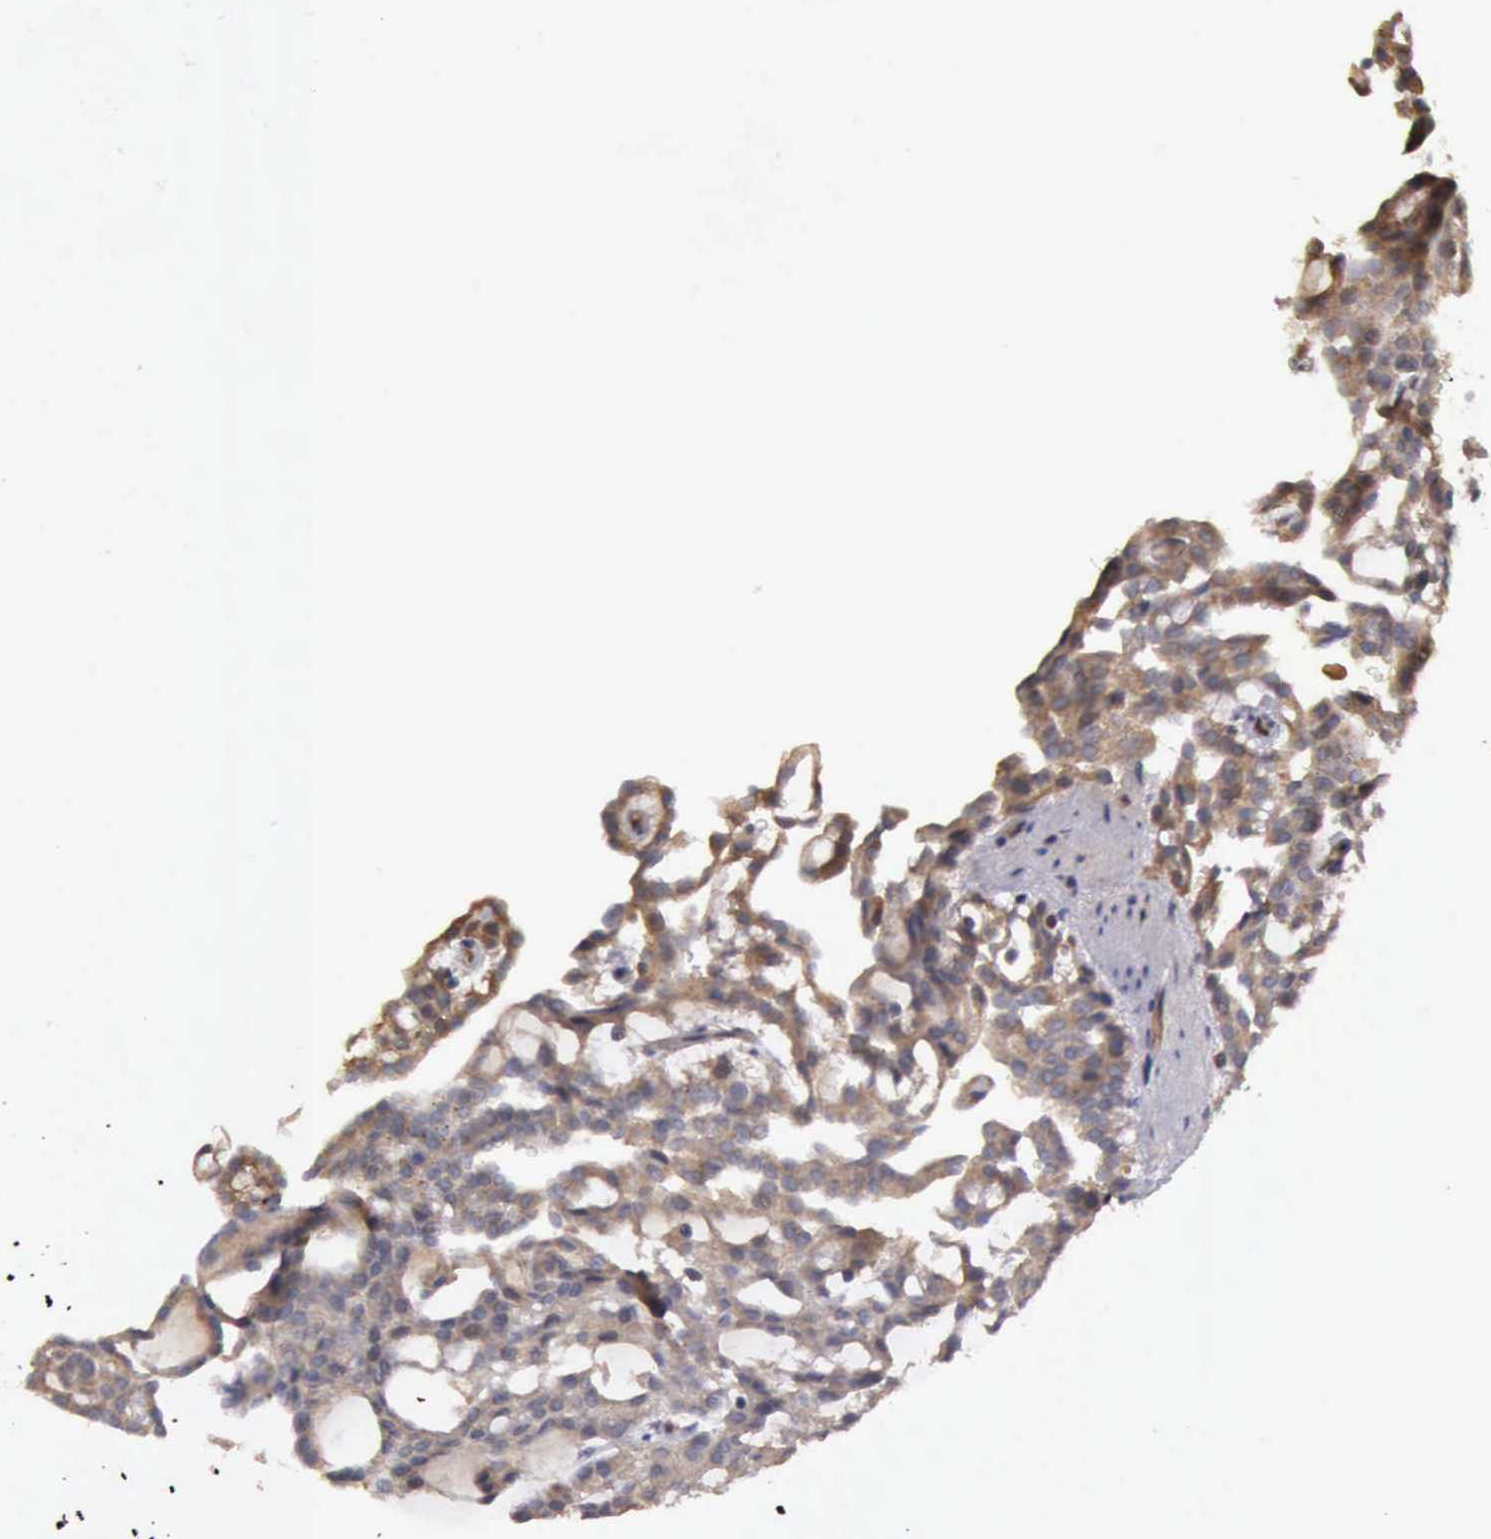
{"staining": {"intensity": "negative", "quantity": "none", "location": "none"}, "tissue": "renal cancer", "cell_type": "Tumor cells", "image_type": "cancer", "snomed": [{"axis": "morphology", "description": "Adenocarcinoma, NOS"}, {"axis": "topography", "description": "Kidney"}], "caption": "The IHC micrograph has no significant staining in tumor cells of renal cancer (adenocarcinoma) tissue.", "gene": "BMX", "patient": {"sex": "male", "age": 63}}